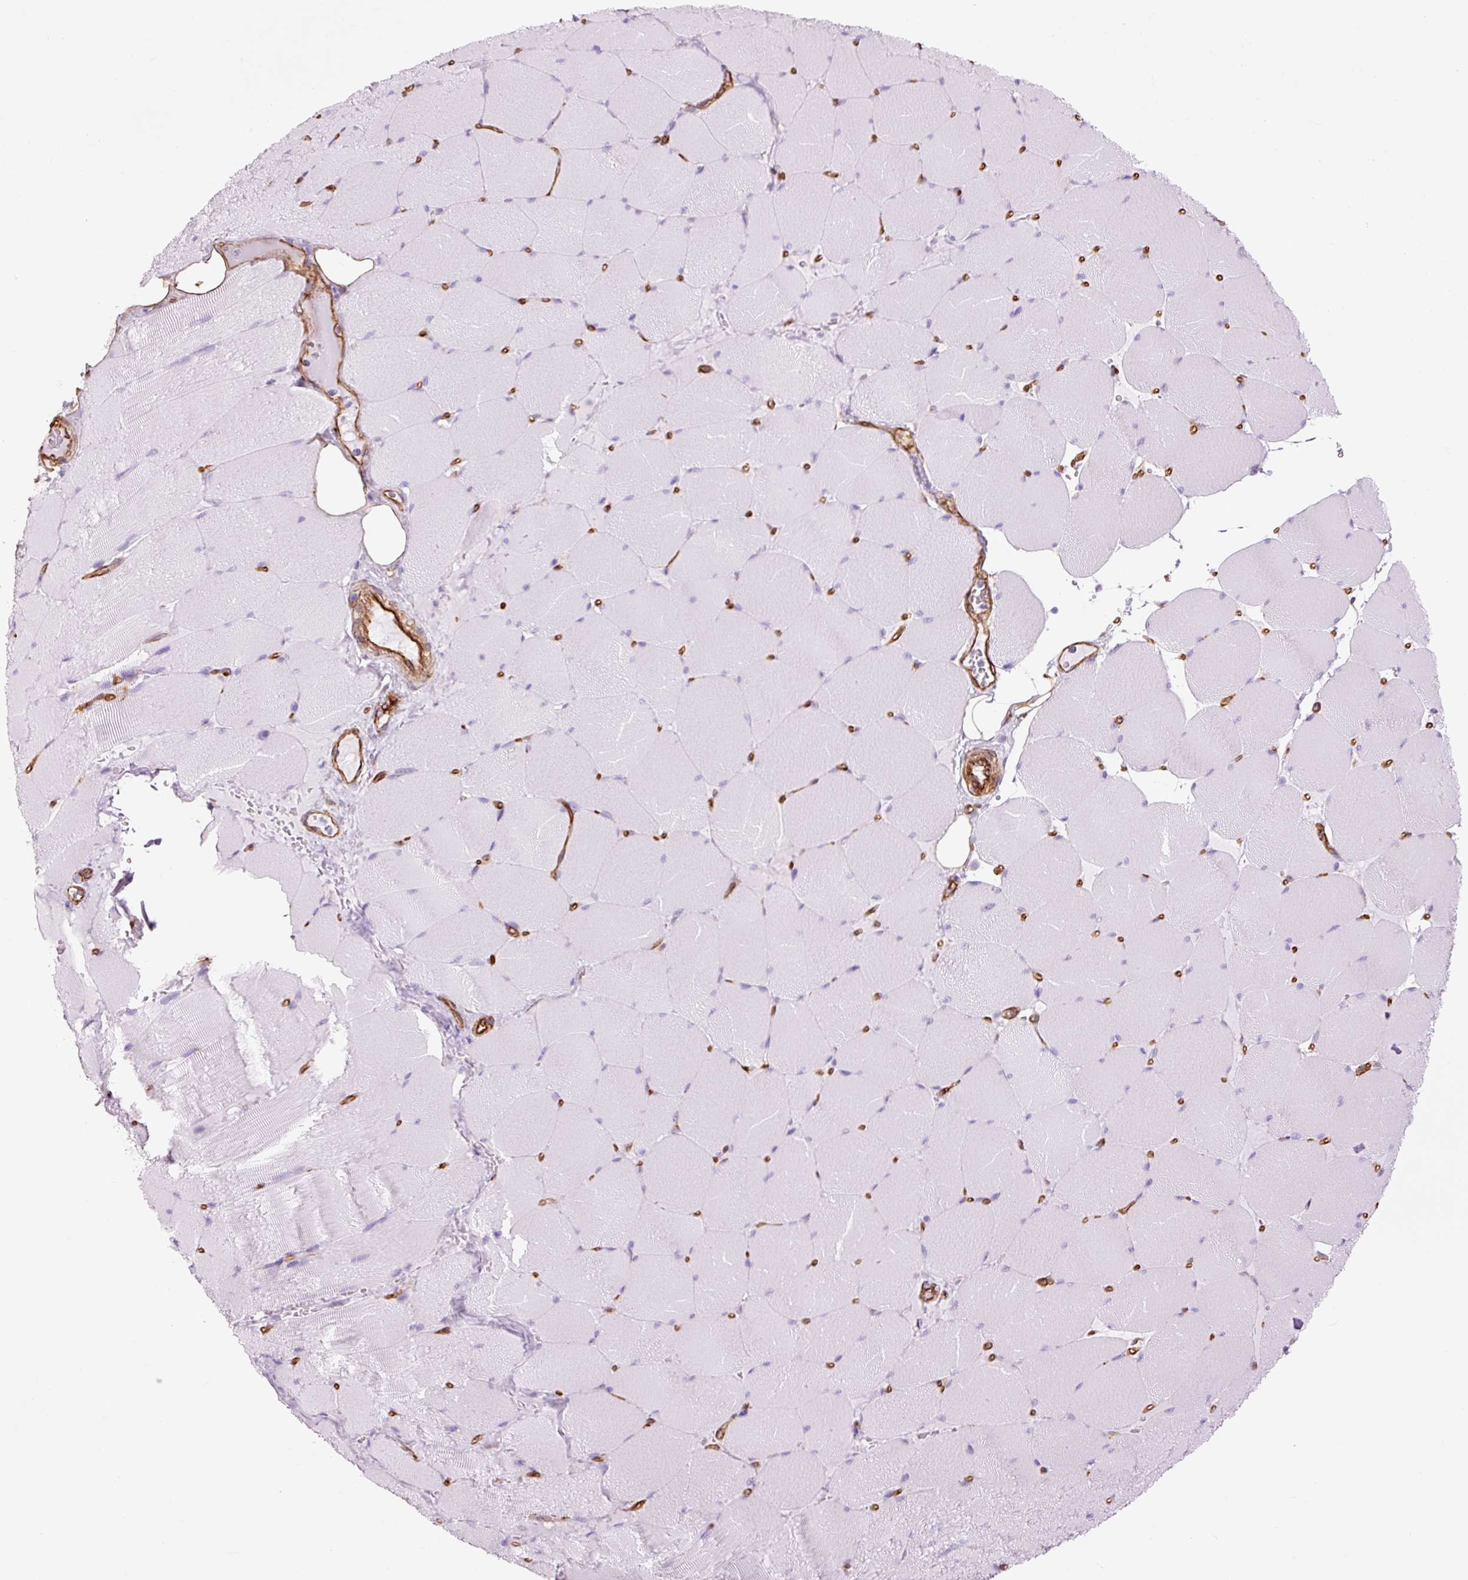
{"staining": {"intensity": "negative", "quantity": "none", "location": "none"}, "tissue": "skeletal muscle", "cell_type": "Myocytes", "image_type": "normal", "snomed": [{"axis": "morphology", "description": "Normal tissue, NOS"}, {"axis": "topography", "description": "Skeletal muscle"}, {"axis": "topography", "description": "Head-Neck"}], "caption": "A high-resolution photomicrograph shows immunohistochemistry staining of benign skeletal muscle, which shows no significant positivity in myocytes.", "gene": "CAV1", "patient": {"sex": "male", "age": 66}}